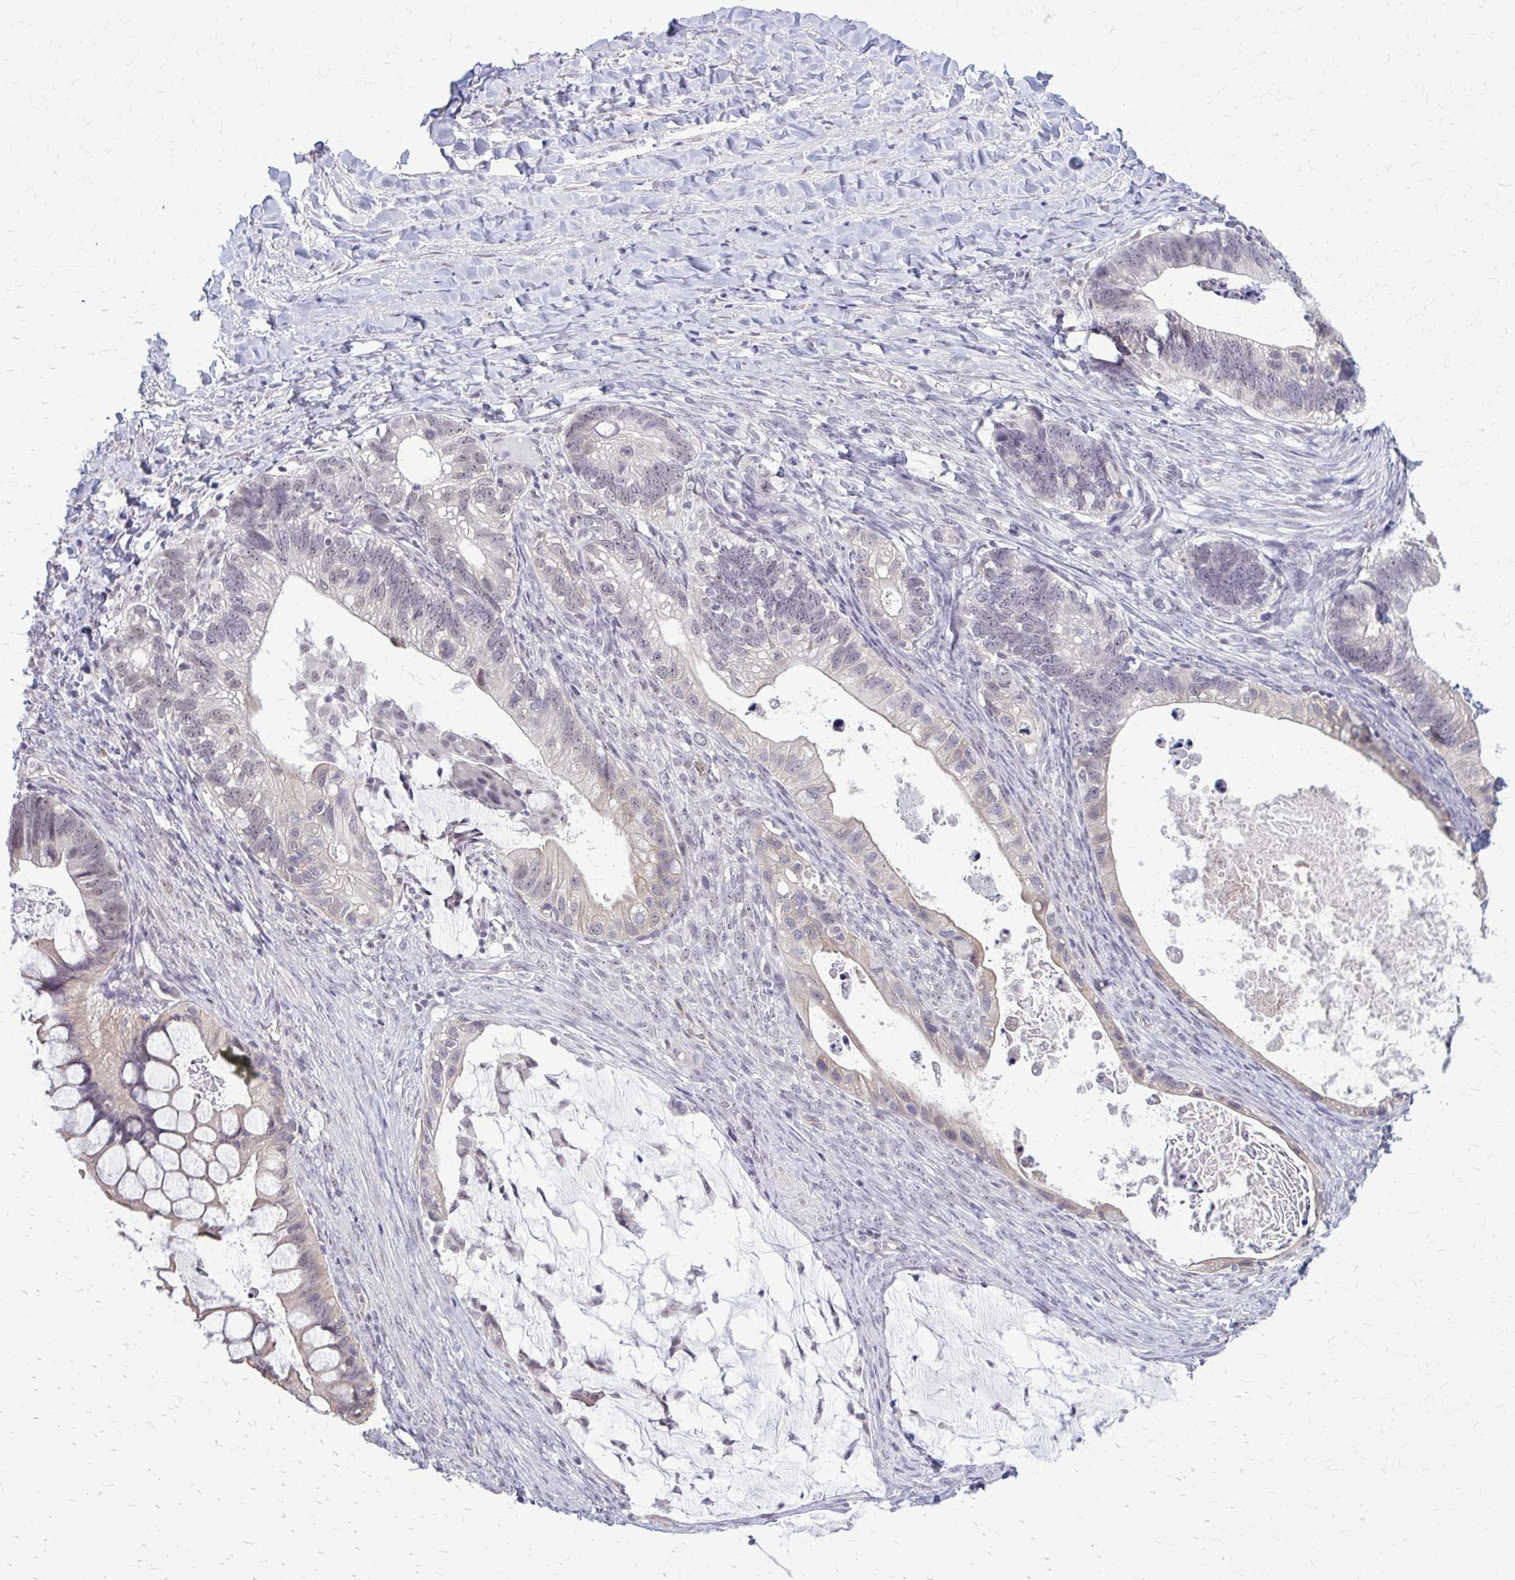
{"staining": {"intensity": "negative", "quantity": "none", "location": "none"}, "tissue": "ovarian cancer", "cell_type": "Tumor cells", "image_type": "cancer", "snomed": [{"axis": "morphology", "description": "Cystadenocarcinoma, mucinous, NOS"}, {"axis": "topography", "description": "Ovary"}], "caption": "Ovarian cancer was stained to show a protein in brown. There is no significant staining in tumor cells.", "gene": "PLCB1", "patient": {"sex": "female", "age": 61}}